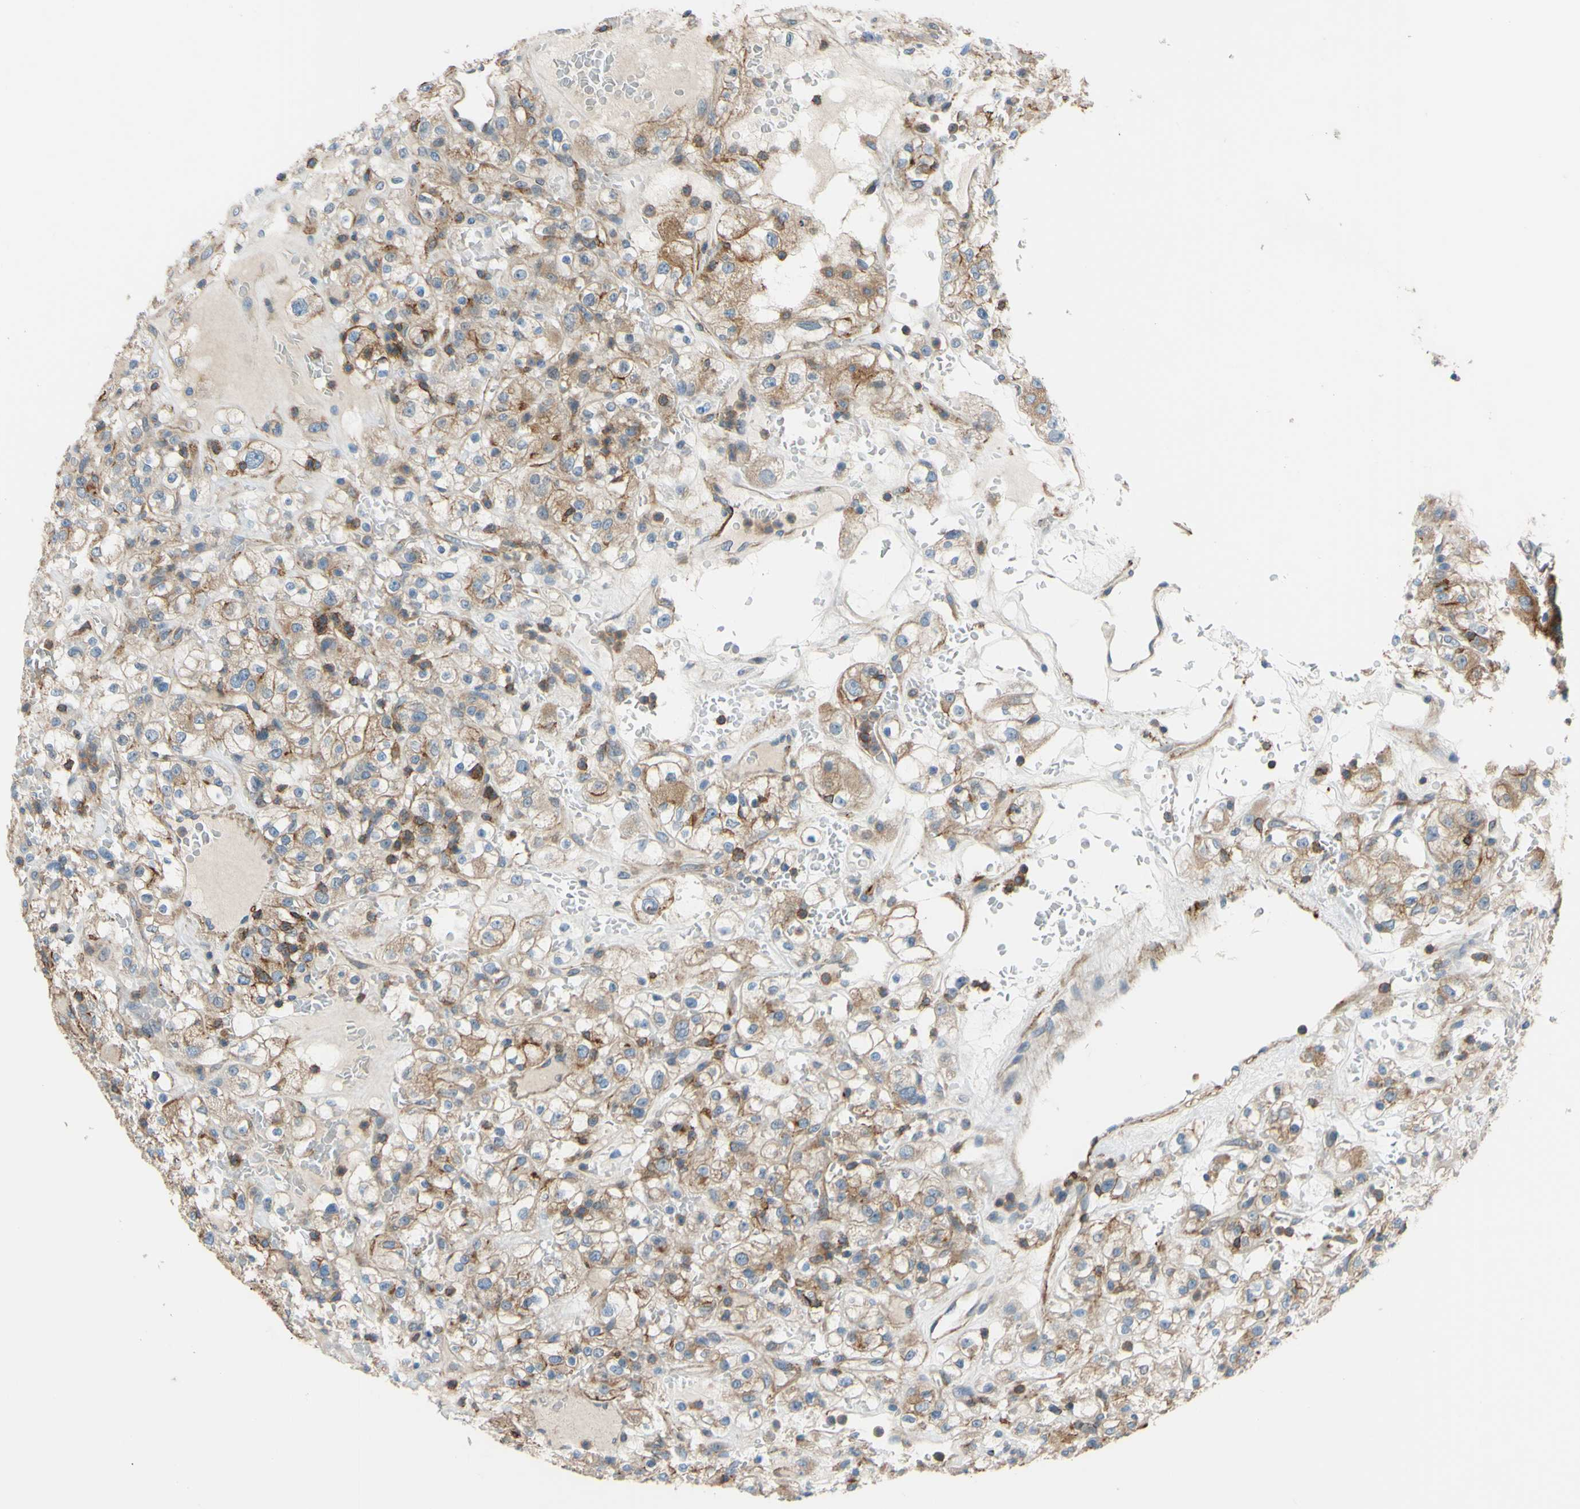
{"staining": {"intensity": "weak", "quantity": "25%-75%", "location": "cytoplasmic/membranous"}, "tissue": "renal cancer", "cell_type": "Tumor cells", "image_type": "cancer", "snomed": [{"axis": "morphology", "description": "Normal tissue, NOS"}, {"axis": "morphology", "description": "Adenocarcinoma, NOS"}, {"axis": "topography", "description": "Kidney"}], "caption": "Renal cancer (adenocarcinoma) stained with a protein marker reveals weak staining in tumor cells.", "gene": "POR", "patient": {"sex": "female", "age": 72}}